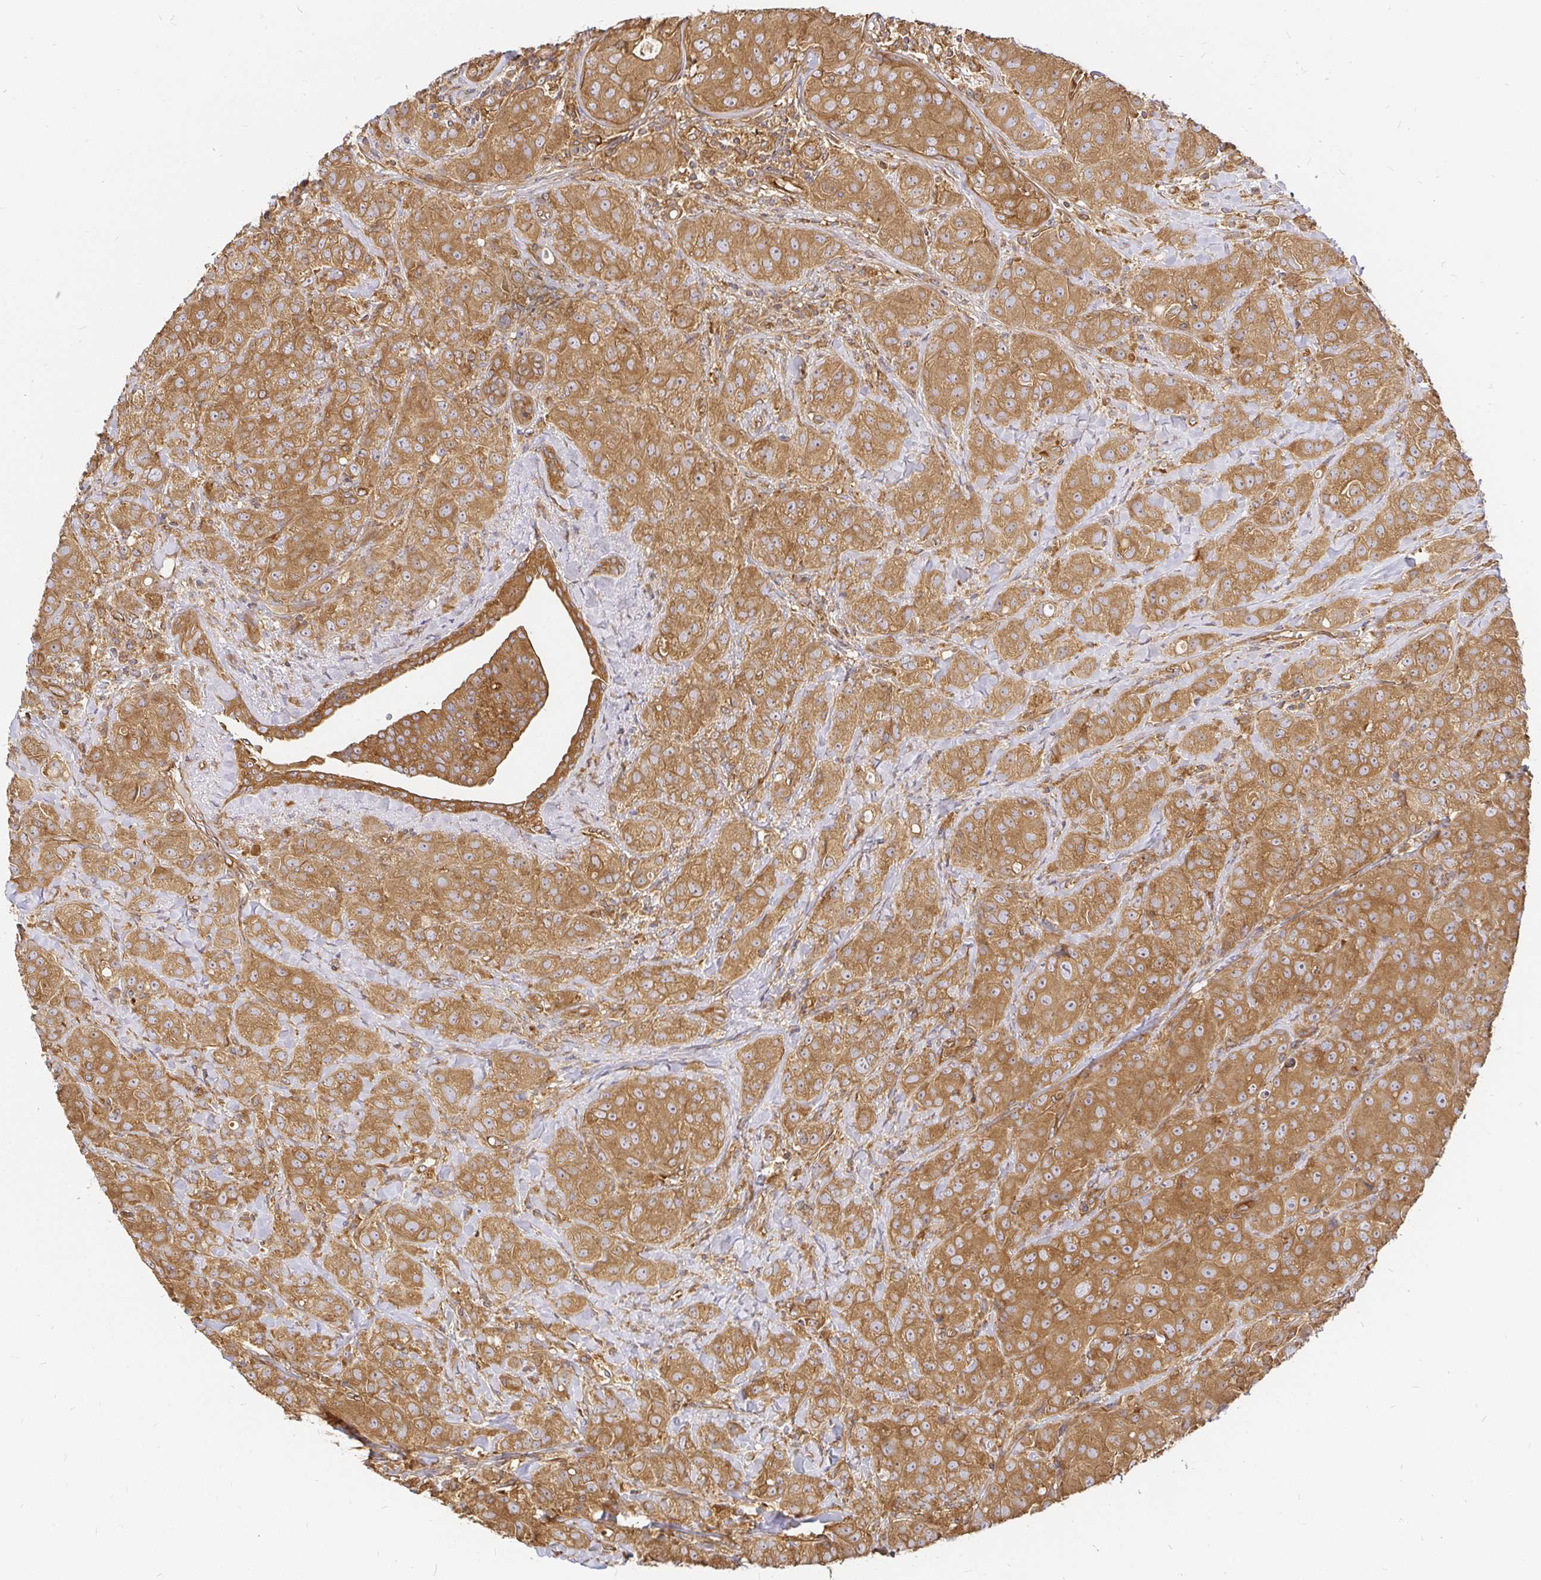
{"staining": {"intensity": "moderate", "quantity": ">75%", "location": "cytoplasmic/membranous"}, "tissue": "breast cancer", "cell_type": "Tumor cells", "image_type": "cancer", "snomed": [{"axis": "morphology", "description": "Normal tissue, NOS"}, {"axis": "morphology", "description": "Duct carcinoma"}, {"axis": "topography", "description": "Breast"}], "caption": "Tumor cells show moderate cytoplasmic/membranous positivity in about >75% of cells in breast invasive ductal carcinoma. The protein is stained brown, and the nuclei are stained in blue (DAB IHC with brightfield microscopy, high magnification).", "gene": "KIF5B", "patient": {"sex": "female", "age": 43}}